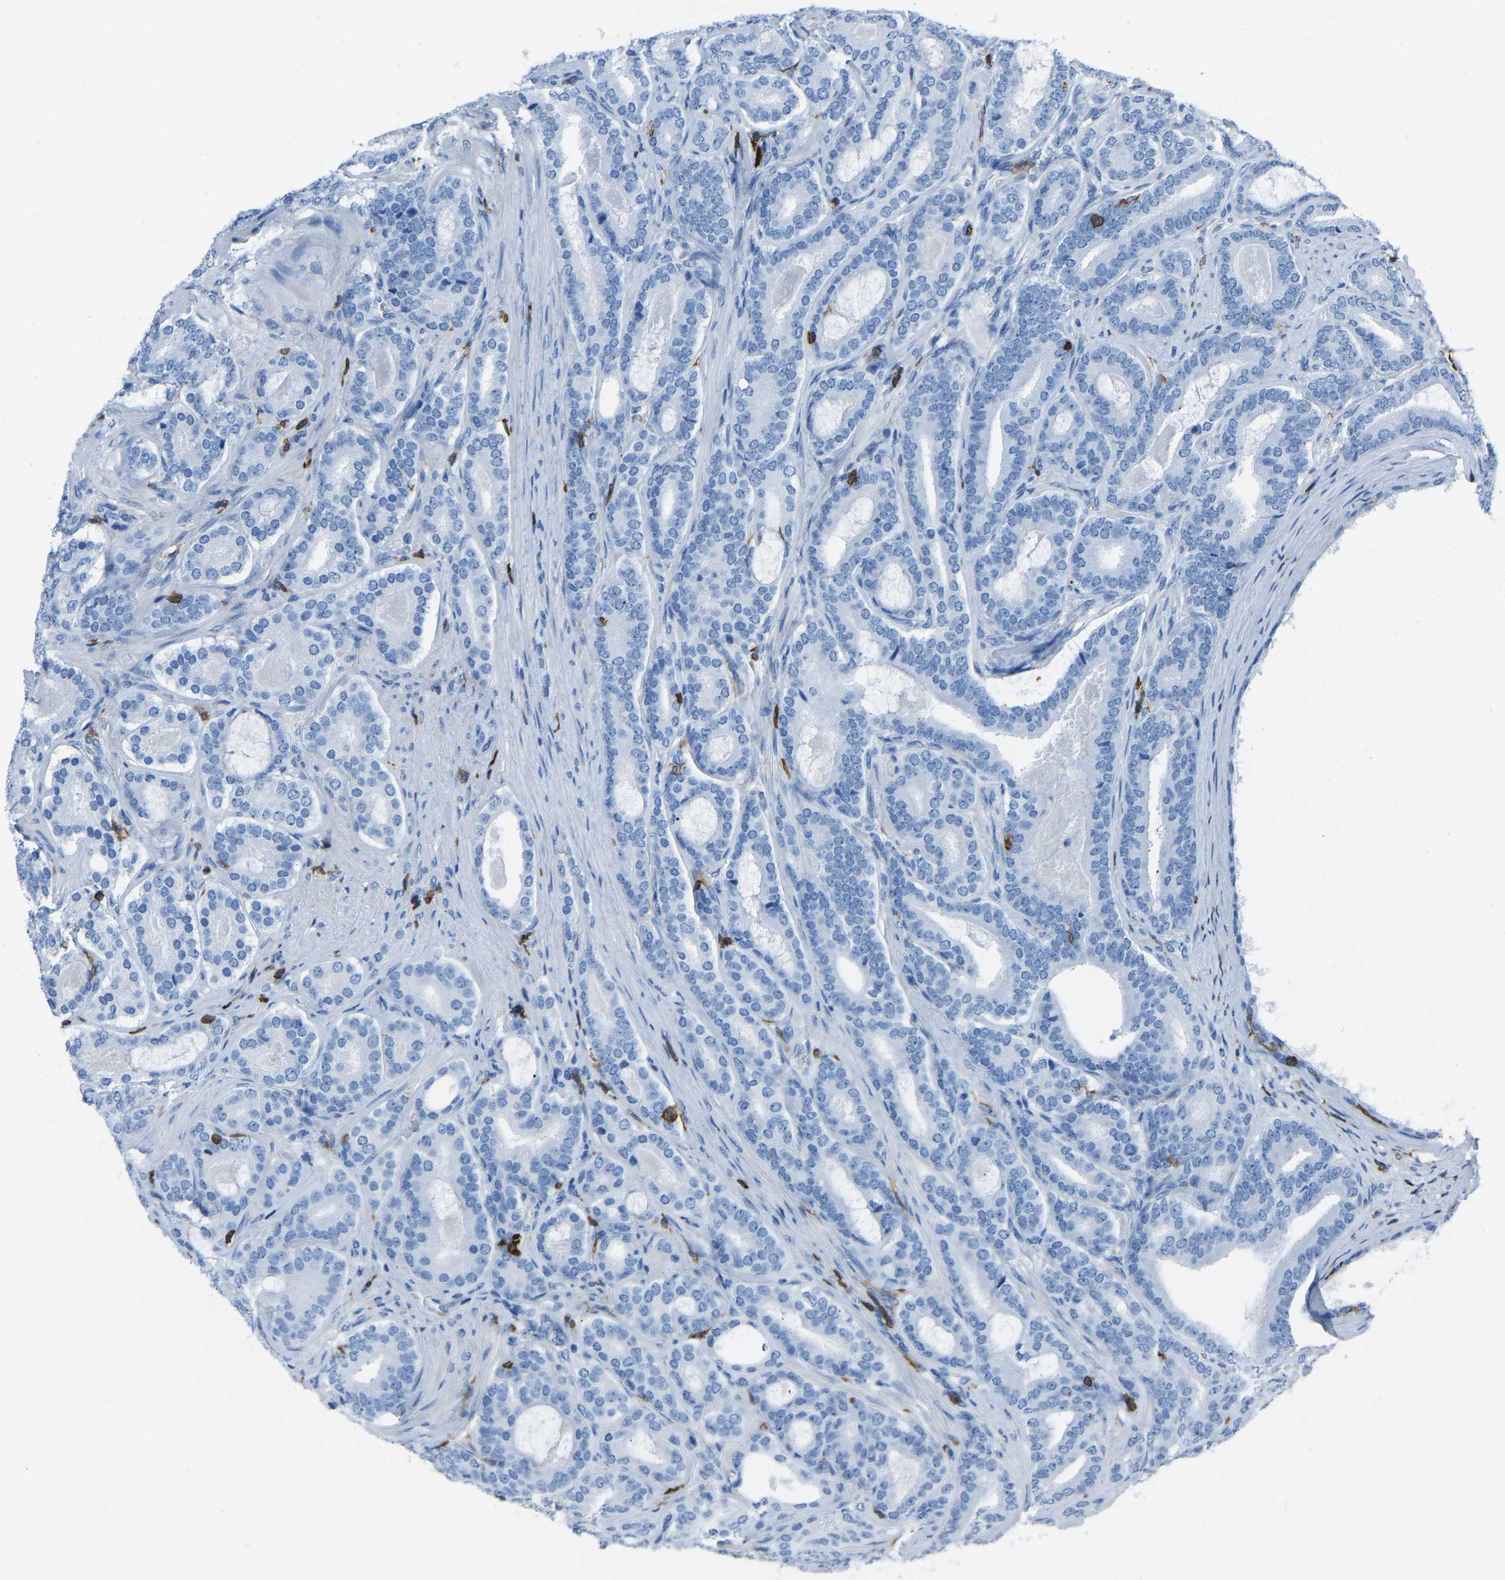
{"staining": {"intensity": "negative", "quantity": "none", "location": "none"}, "tissue": "prostate cancer", "cell_type": "Tumor cells", "image_type": "cancer", "snomed": [{"axis": "morphology", "description": "Adenocarcinoma, High grade"}, {"axis": "topography", "description": "Prostate"}], "caption": "DAB immunohistochemical staining of human prostate high-grade adenocarcinoma demonstrates no significant expression in tumor cells. The staining is performed using DAB brown chromogen with nuclei counter-stained in using hematoxylin.", "gene": "LSP1", "patient": {"sex": "male", "age": 60}}